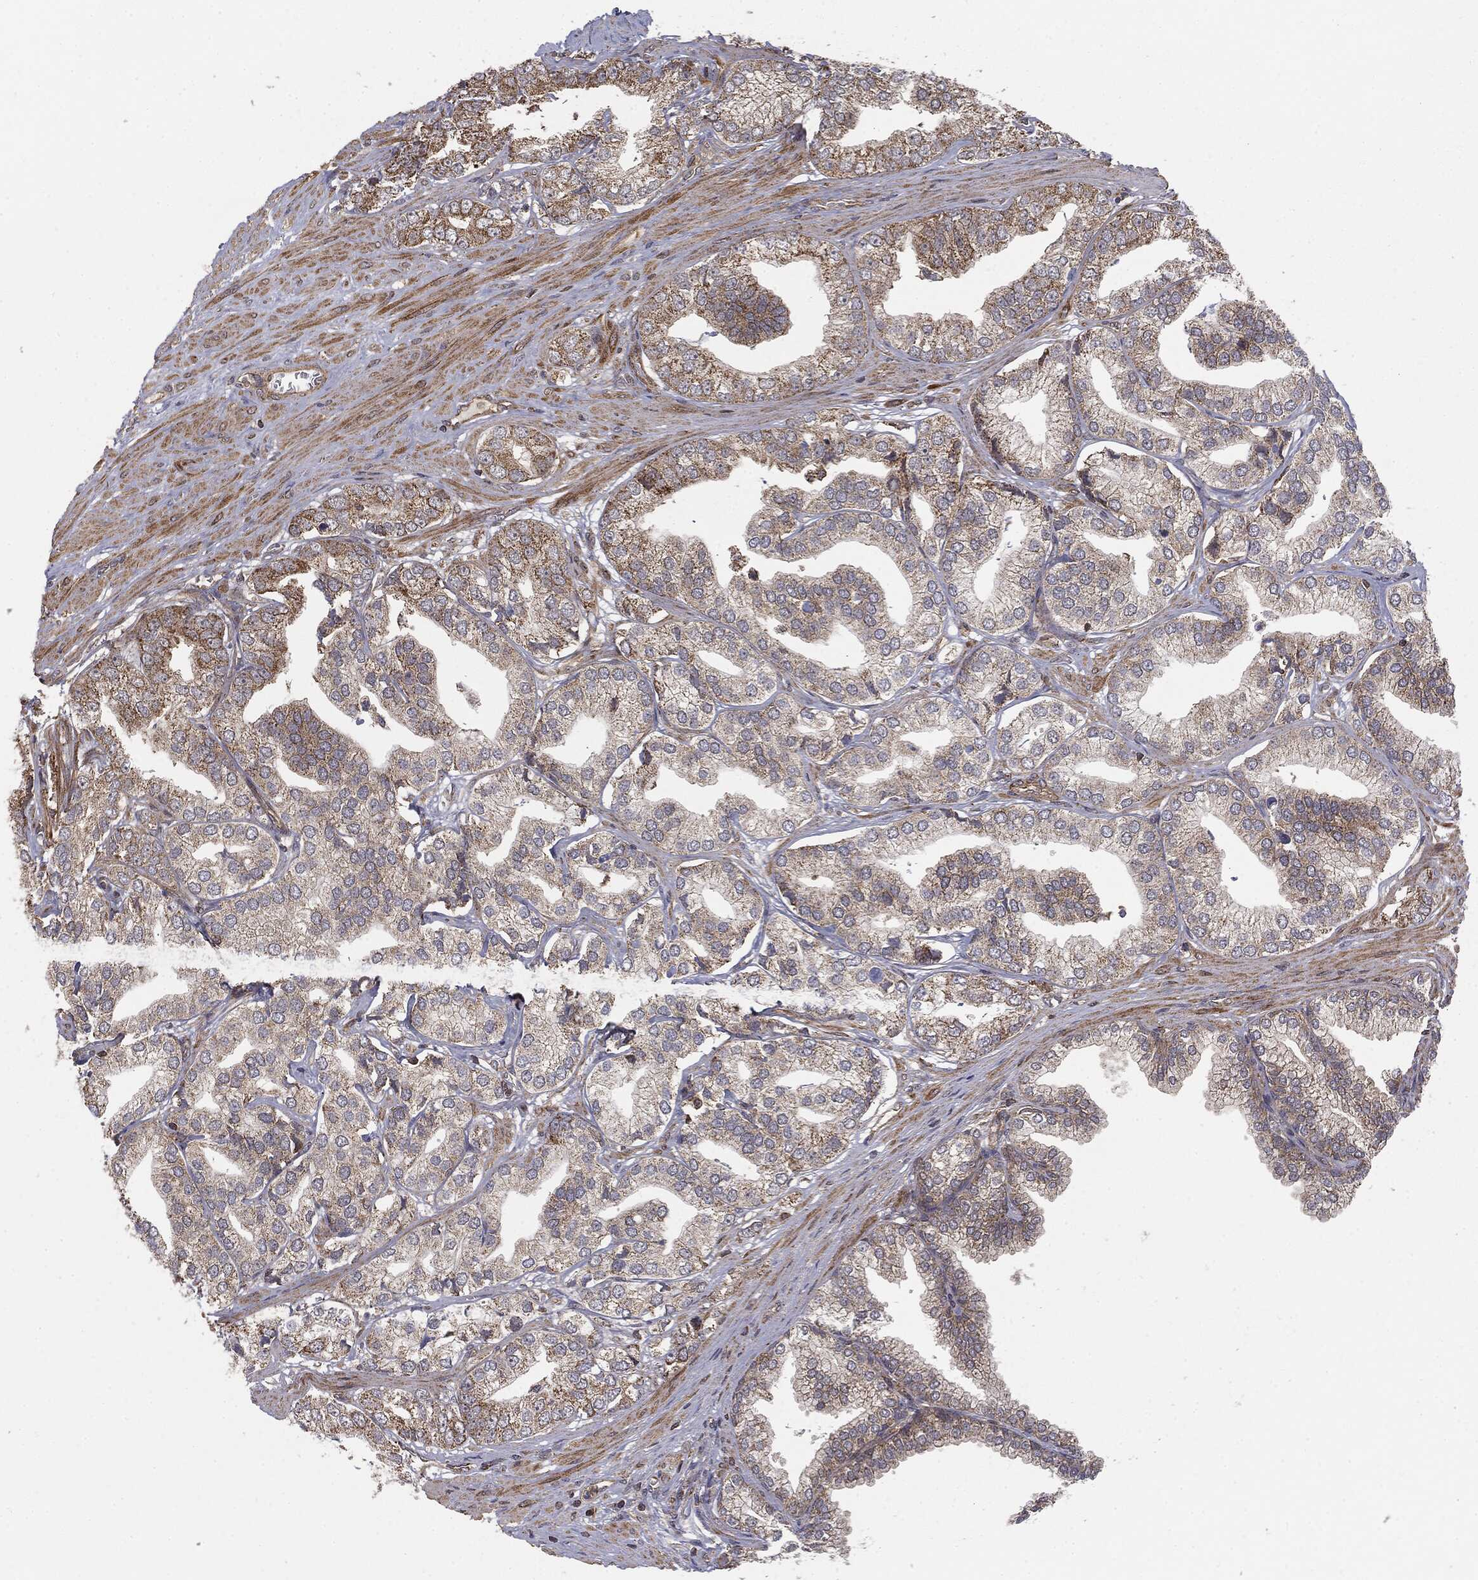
{"staining": {"intensity": "moderate", "quantity": "<25%", "location": "cytoplasmic/membranous"}, "tissue": "prostate cancer", "cell_type": "Tumor cells", "image_type": "cancer", "snomed": [{"axis": "morphology", "description": "Adenocarcinoma, High grade"}, {"axis": "topography", "description": "Prostate"}], "caption": "This histopathology image reveals immunohistochemistry (IHC) staining of prostate cancer (adenocarcinoma (high-grade)), with low moderate cytoplasmic/membranous staining in approximately <25% of tumor cells.", "gene": "MTOR", "patient": {"sex": "male", "age": 58}}